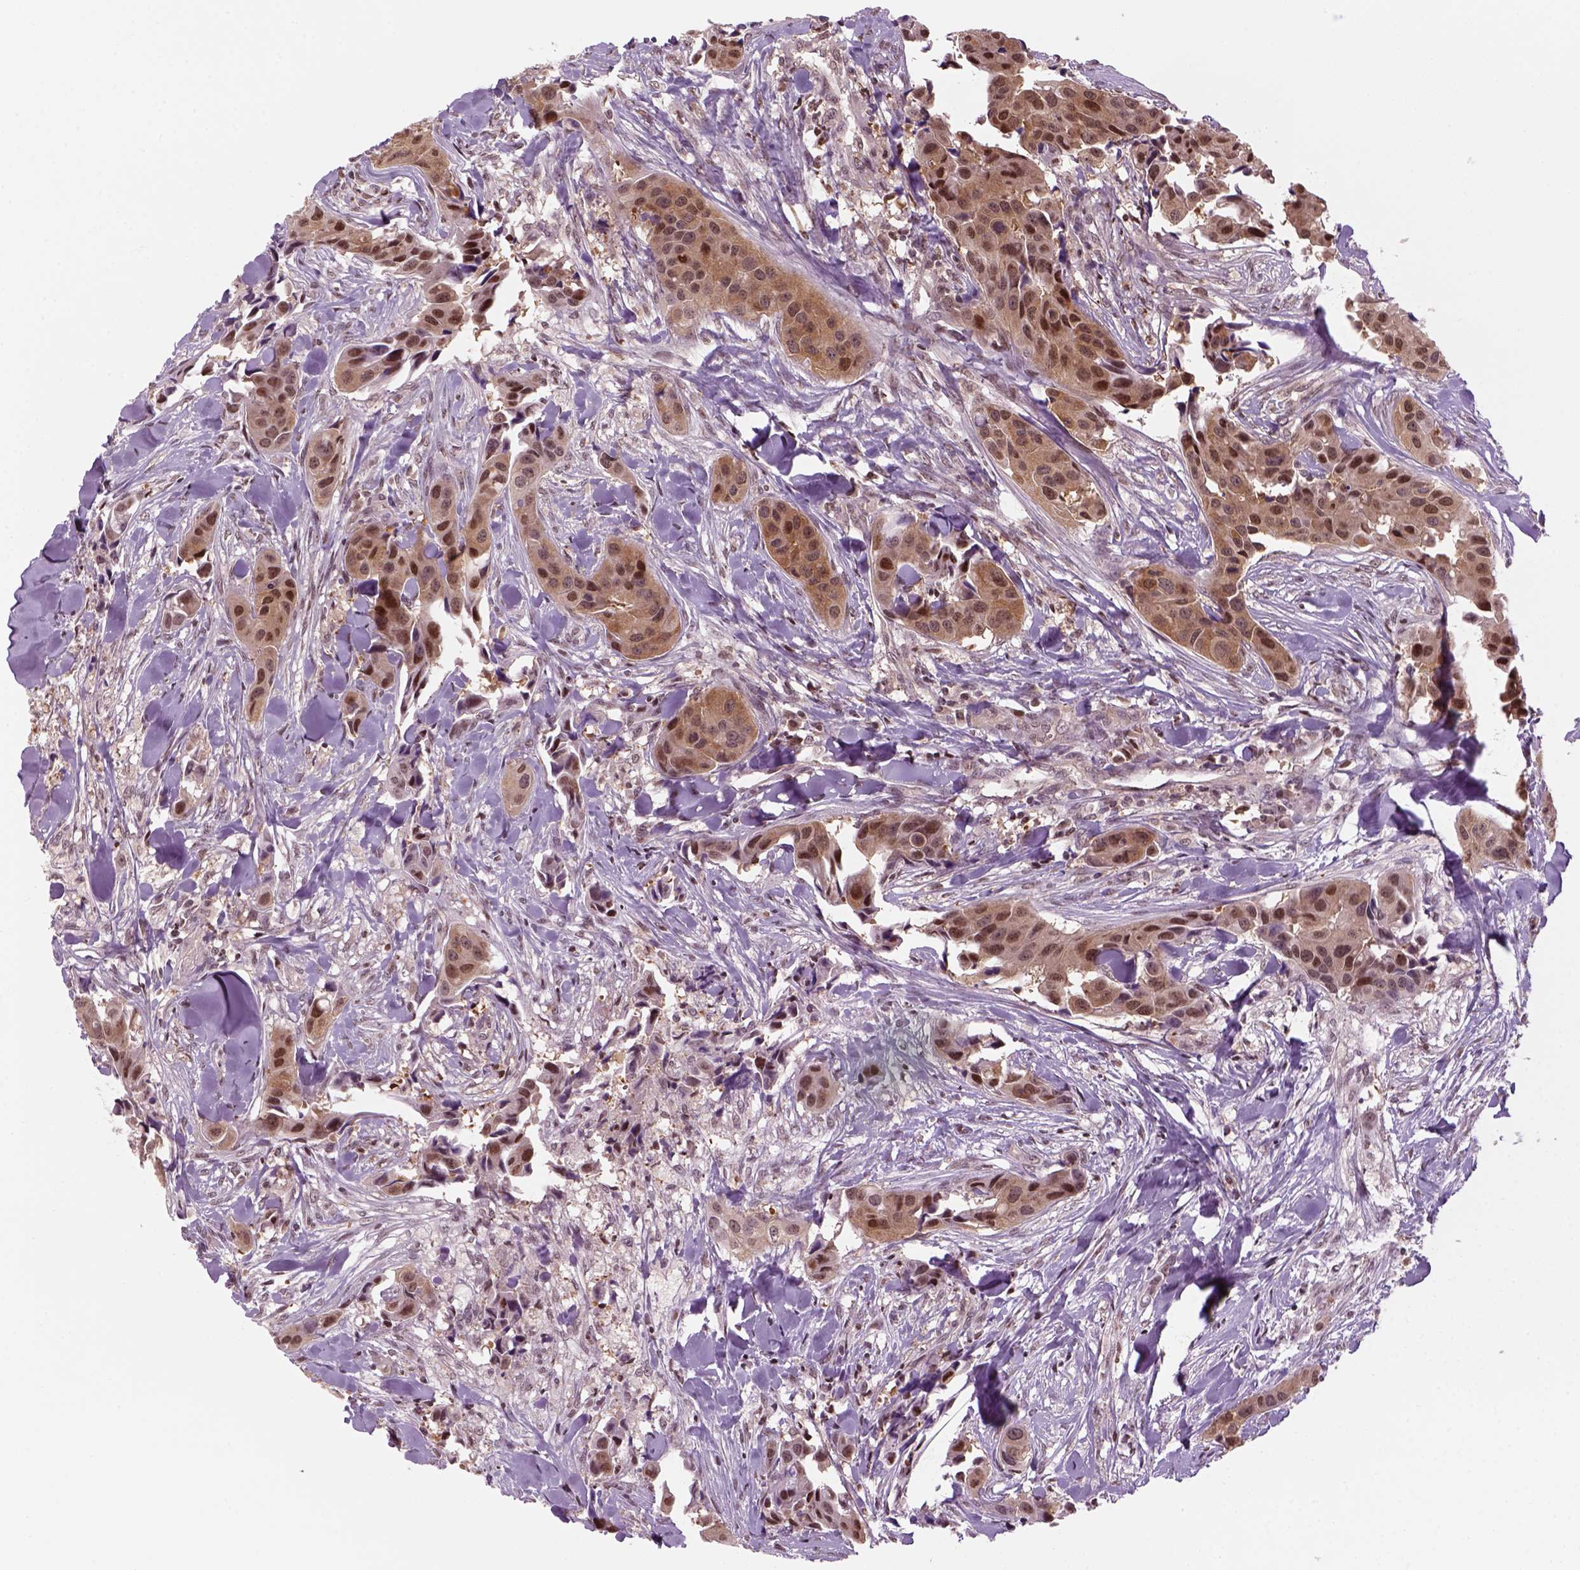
{"staining": {"intensity": "moderate", "quantity": ">75%", "location": "cytoplasmic/membranous,nuclear"}, "tissue": "head and neck cancer", "cell_type": "Tumor cells", "image_type": "cancer", "snomed": [{"axis": "morphology", "description": "Adenocarcinoma, NOS"}, {"axis": "topography", "description": "Head-Neck"}], "caption": "Protein staining by immunohistochemistry shows moderate cytoplasmic/membranous and nuclear staining in about >75% of tumor cells in head and neck adenocarcinoma.", "gene": "GOT1", "patient": {"sex": "male", "age": 76}}